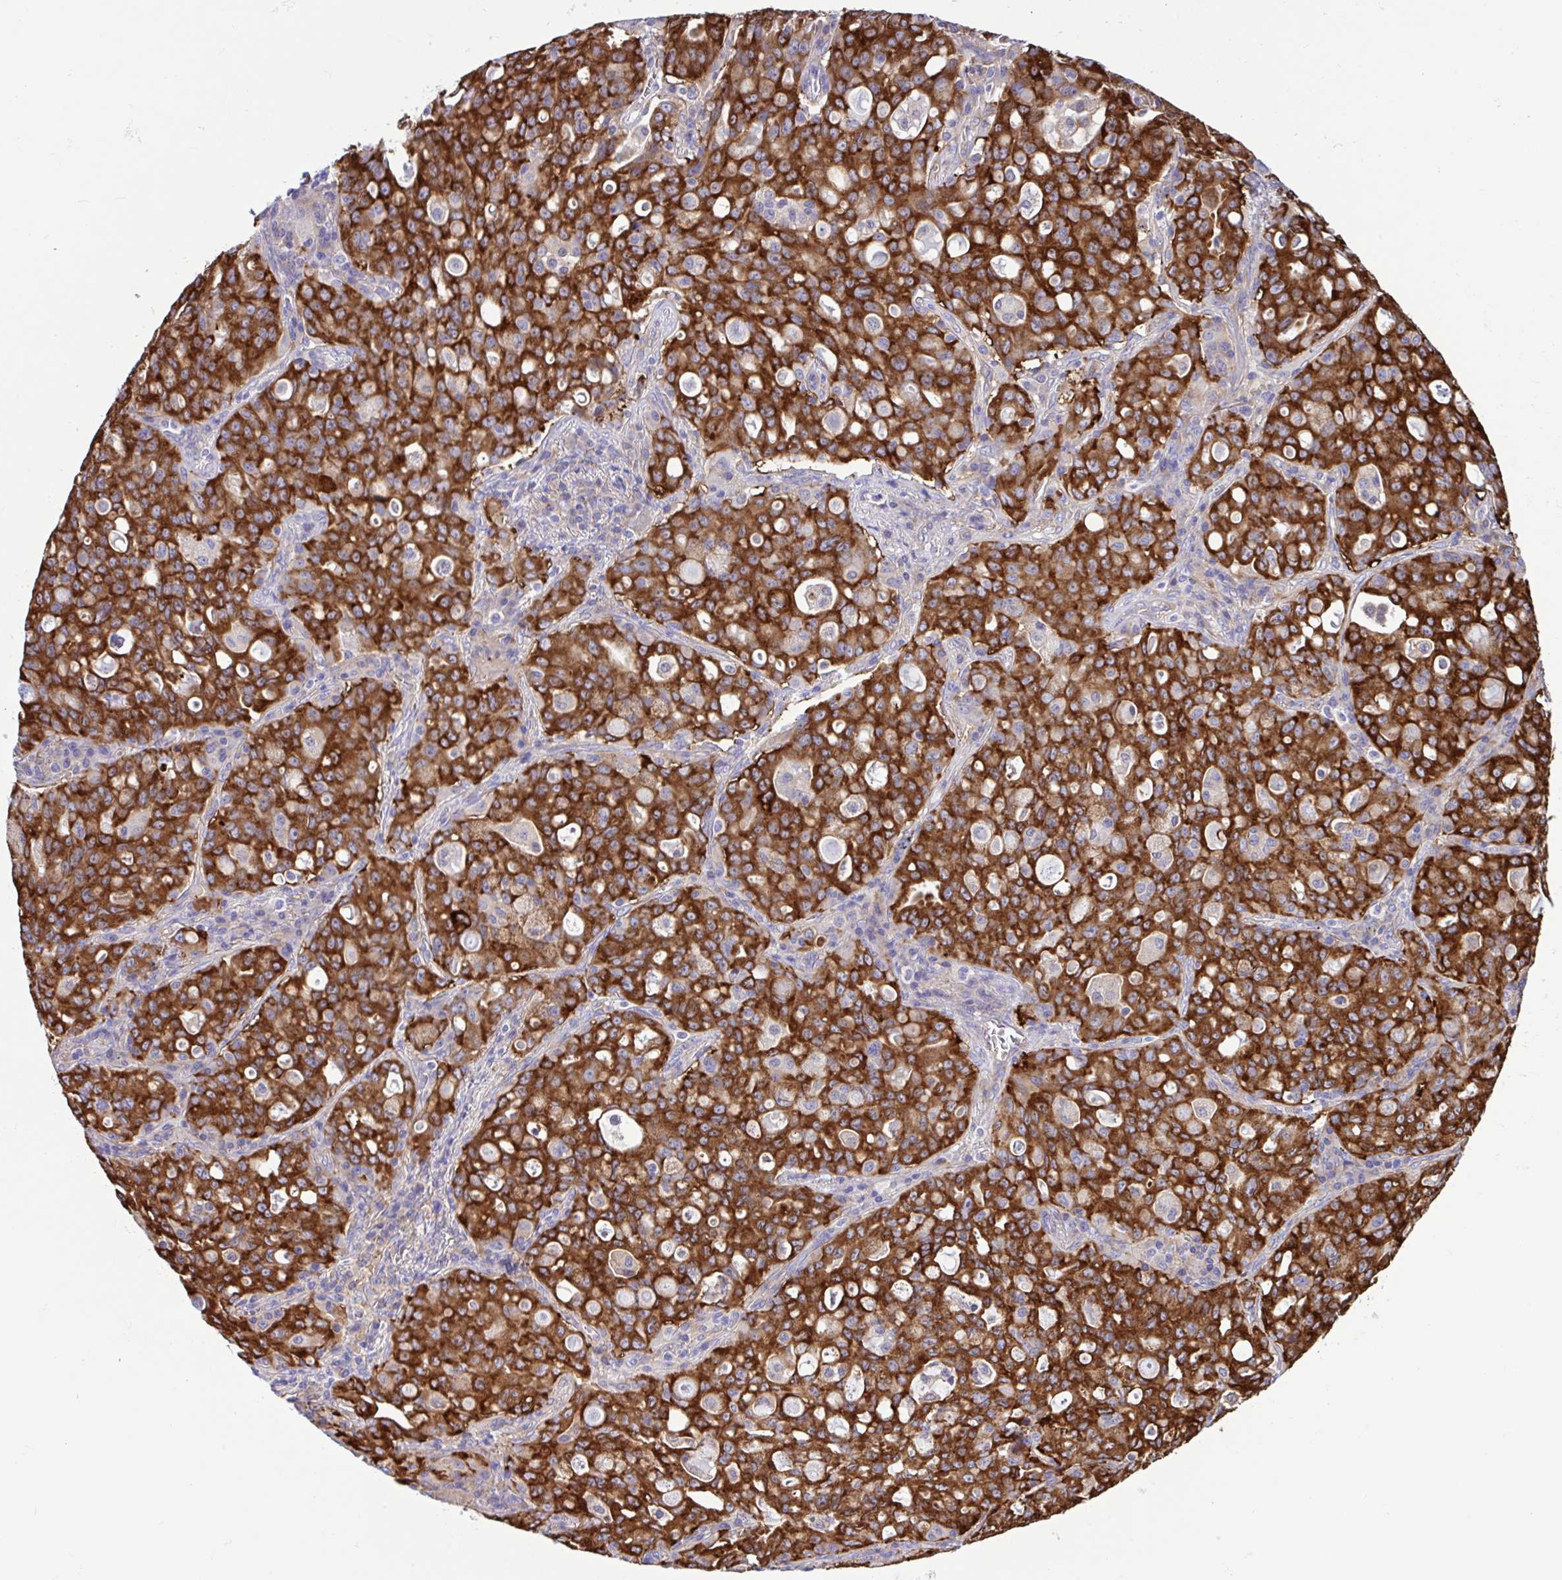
{"staining": {"intensity": "strong", "quantity": ">75%", "location": "cytoplasmic/membranous"}, "tissue": "lung cancer", "cell_type": "Tumor cells", "image_type": "cancer", "snomed": [{"axis": "morphology", "description": "Adenocarcinoma, NOS"}, {"axis": "topography", "description": "Lung"}], "caption": "Adenocarcinoma (lung) stained for a protein (brown) reveals strong cytoplasmic/membranous positive positivity in approximately >75% of tumor cells.", "gene": "OR51M1", "patient": {"sex": "female", "age": 44}}